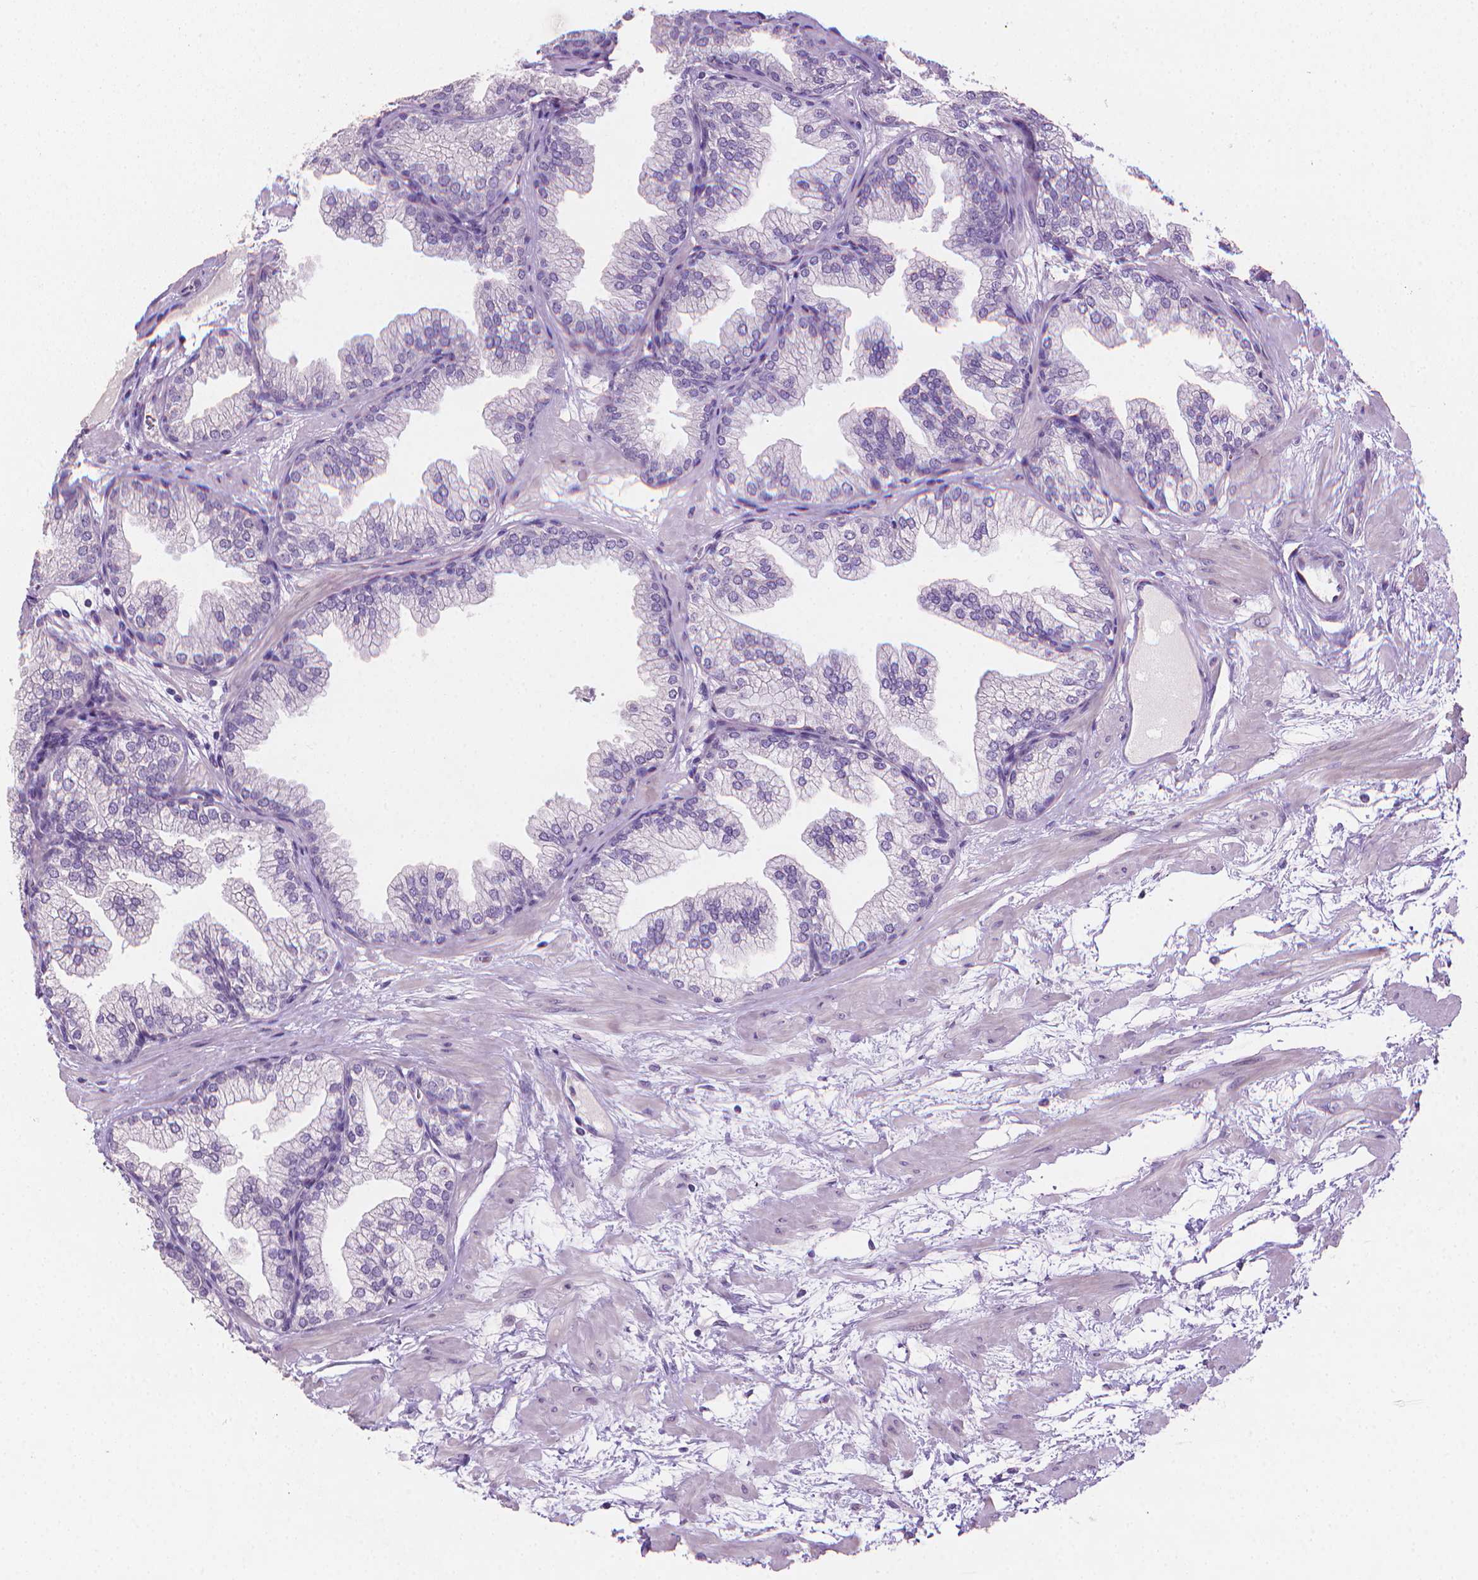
{"staining": {"intensity": "negative", "quantity": "none", "location": "none"}, "tissue": "prostate", "cell_type": "Glandular cells", "image_type": "normal", "snomed": [{"axis": "morphology", "description": "Normal tissue, NOS"}, {"axis": "topography", "description": "Prostate"}], "caption": "Immunohistochemistry (IHC) micrograph of normal prostate: prostate stained with DAB (3,3'-diaminobenzidine) exhibits no significant protein staining in glandular cells. Nuclei are stained in blue.", "gene": "TNNI2", "patient": {"sex": "male", "age": 37}}